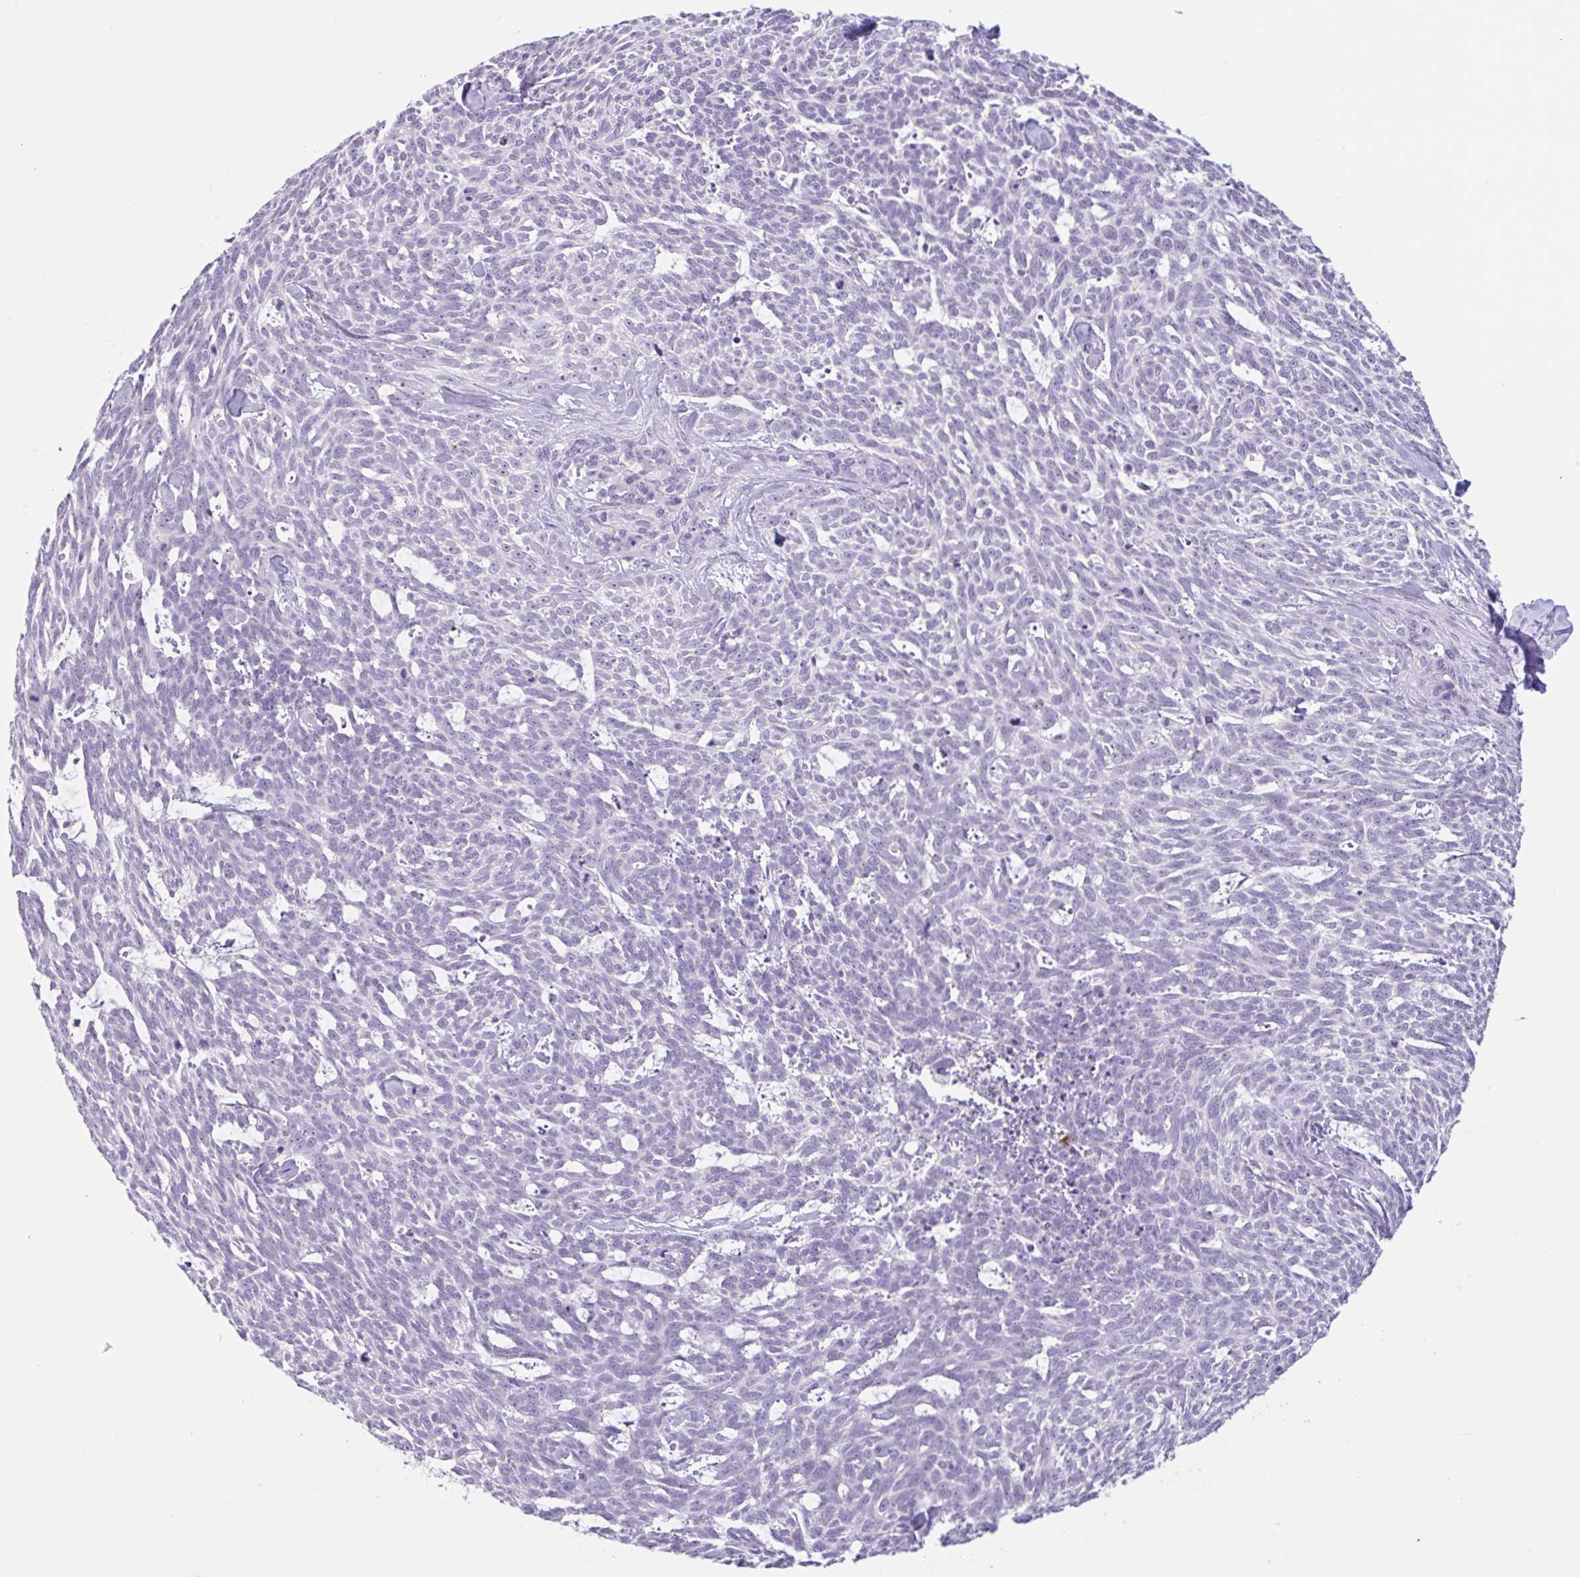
{"staining": {"intensity": "negative", "quantity": "none", "location": "none"}, "tissue": "skin cancer", "cell_type": "Tumor cells", "image_type": "cancer", "snomed": [{"axis": "morphology", "description": "Basal cell carcinoma"}, {"axis": "topography", "description": "Skin"}], "caption": "Basal cell carcinoma (skin) stained for a protein using immunohistochemistry (IHC) reveals no staining tumor cells.", "gene": "CTSE", "patient": {"sex": "female", "age": 93}}